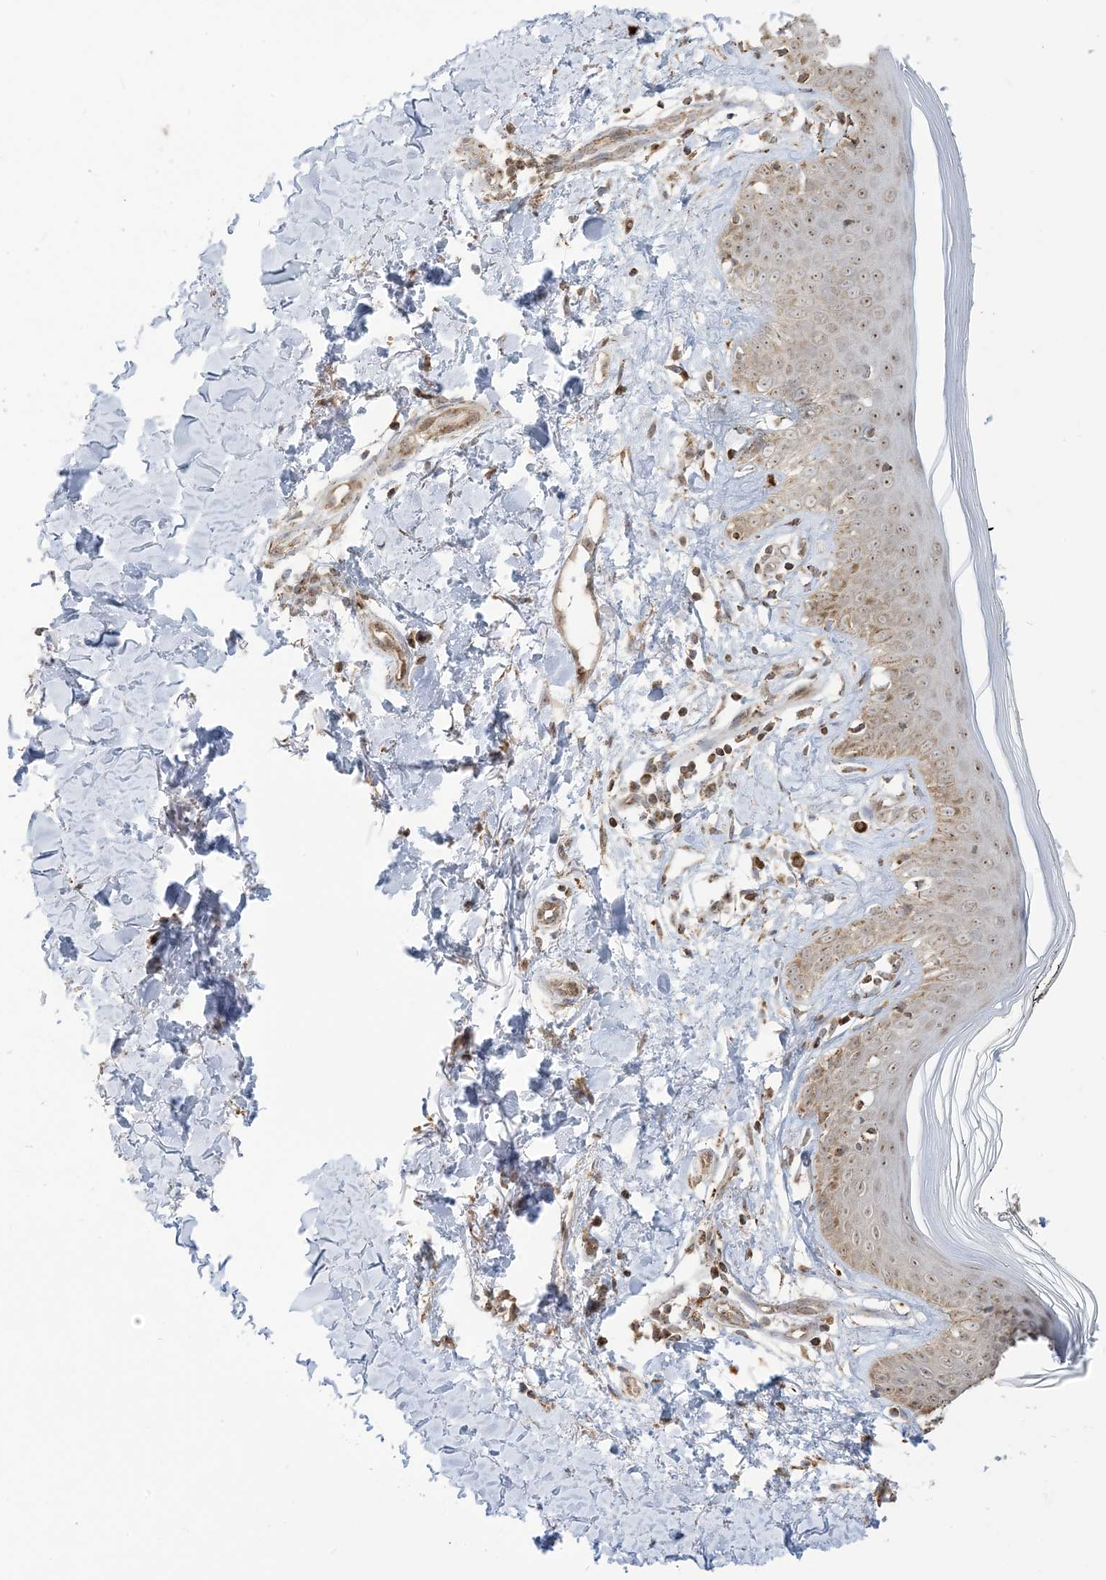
{"staining": {"intensity": "weak", "quantity": ">75%", "location": "cytoplasmic/membranous"}, "tissue": "skin", "cell_type": "Fibroblasts", "image_type": "normal", "snomed": [{"axis": "morphology", "description": "Normal tissue, NOS"}, {"axis": "topography", "description": "Skin"}], "caption": "Immunohistochemical staining of normal skin exhibits low levels of weak cytoplasmic/membranous staining in approximately >75% of fibroblasts.", "gene": "MAPKBP1", "patient": {"sex": "female", "age": 64}}